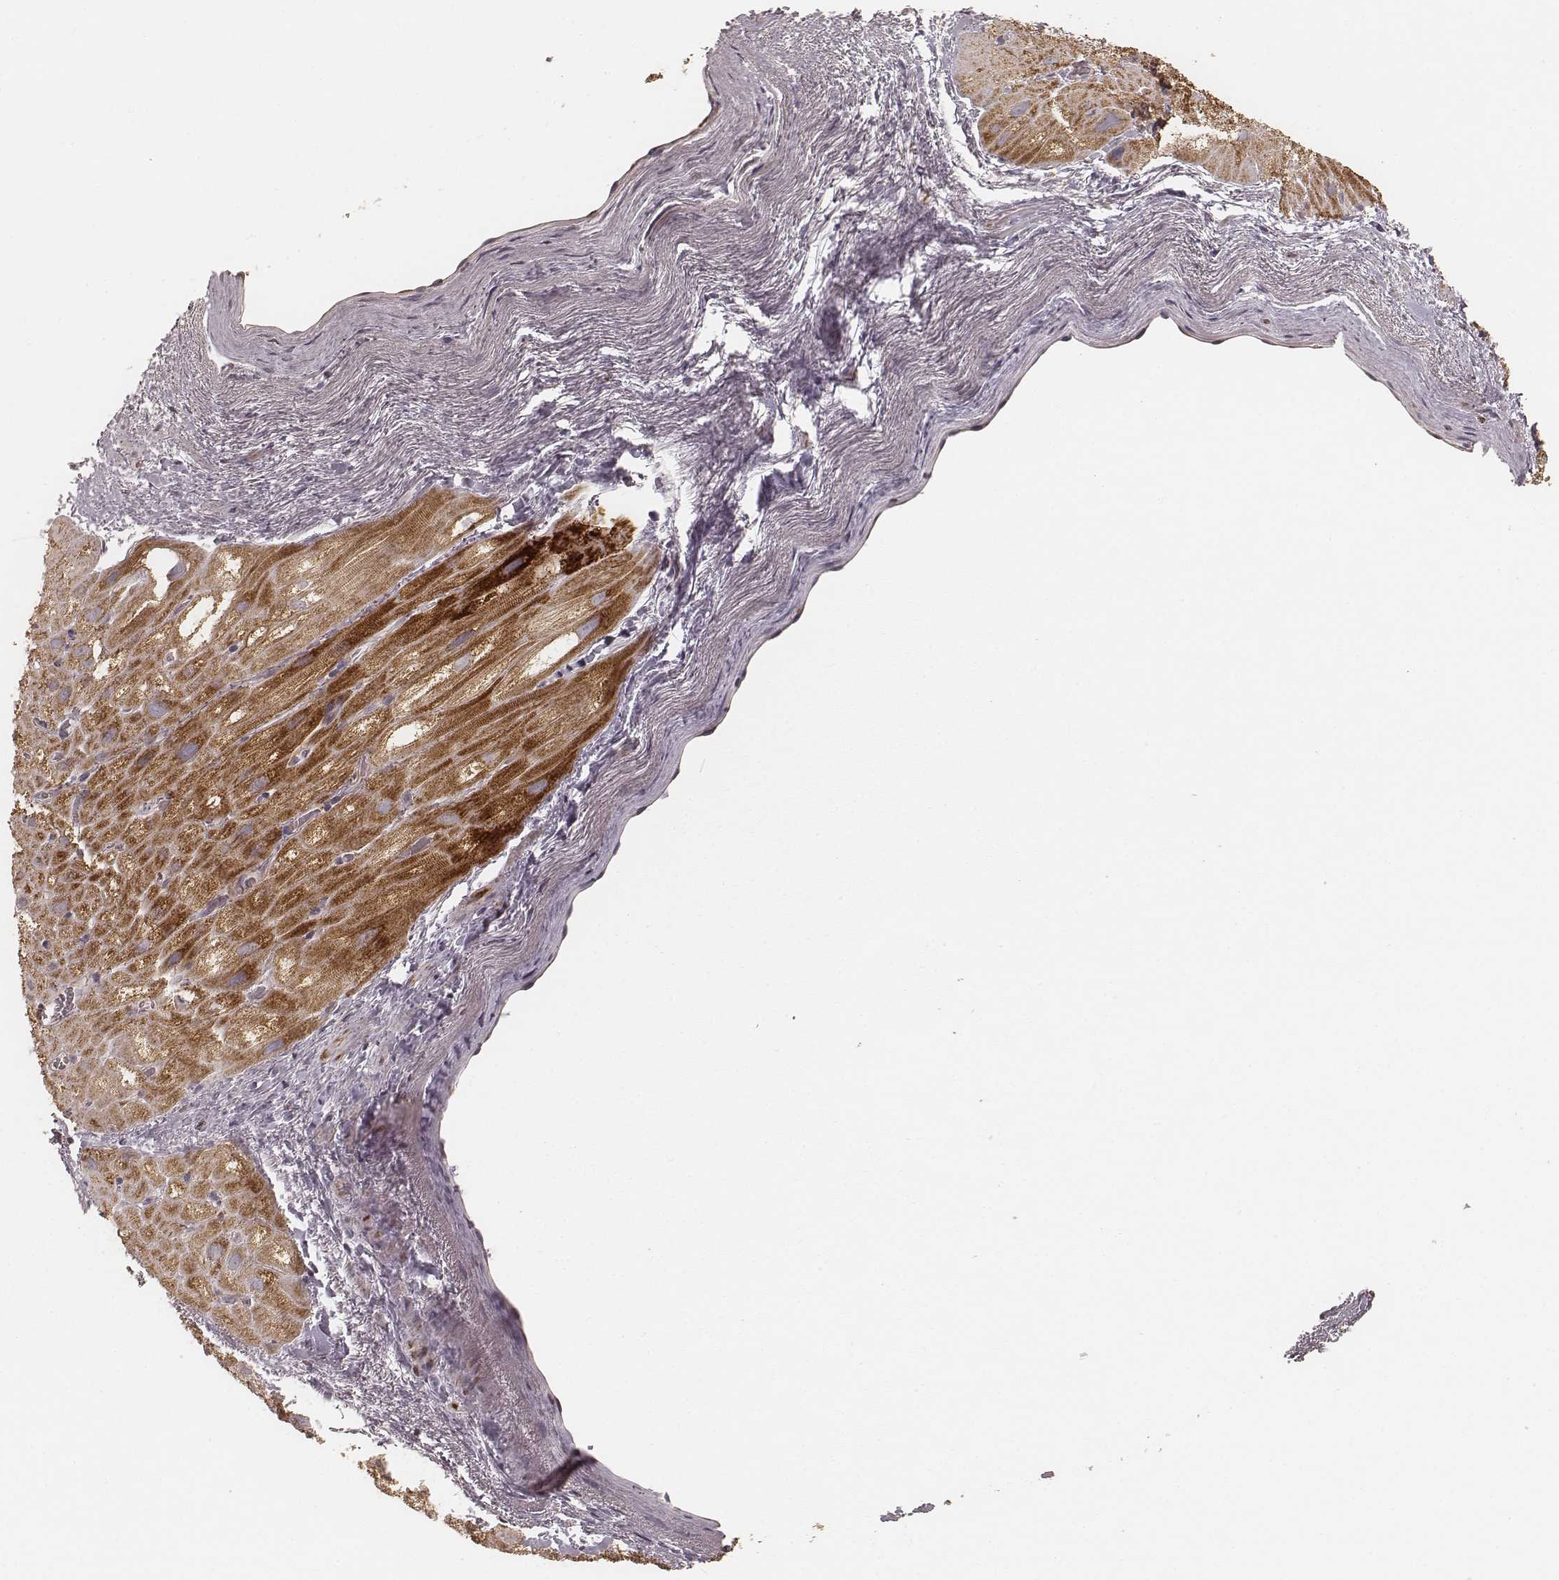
{"staining": {"intensity": "strong", "quantity": ">75%", "location": "cytoplasmic/membranous"}, "tissue": "heart muscle", "cell_type": "Cardiomyocytes", "image_type": "normal", "snomed": [{"axis": "morphology", "description": "Normal tissue, NOS"}, {"axis": "topography", "description": "Heart"}], "caption": "Strong cytoplasmic/membranous expression is identified in approximately >75% of cardiomyocytes in benign heart muscle.", "gene": "CS", "patient": {"sex": "male", "age": 61}}